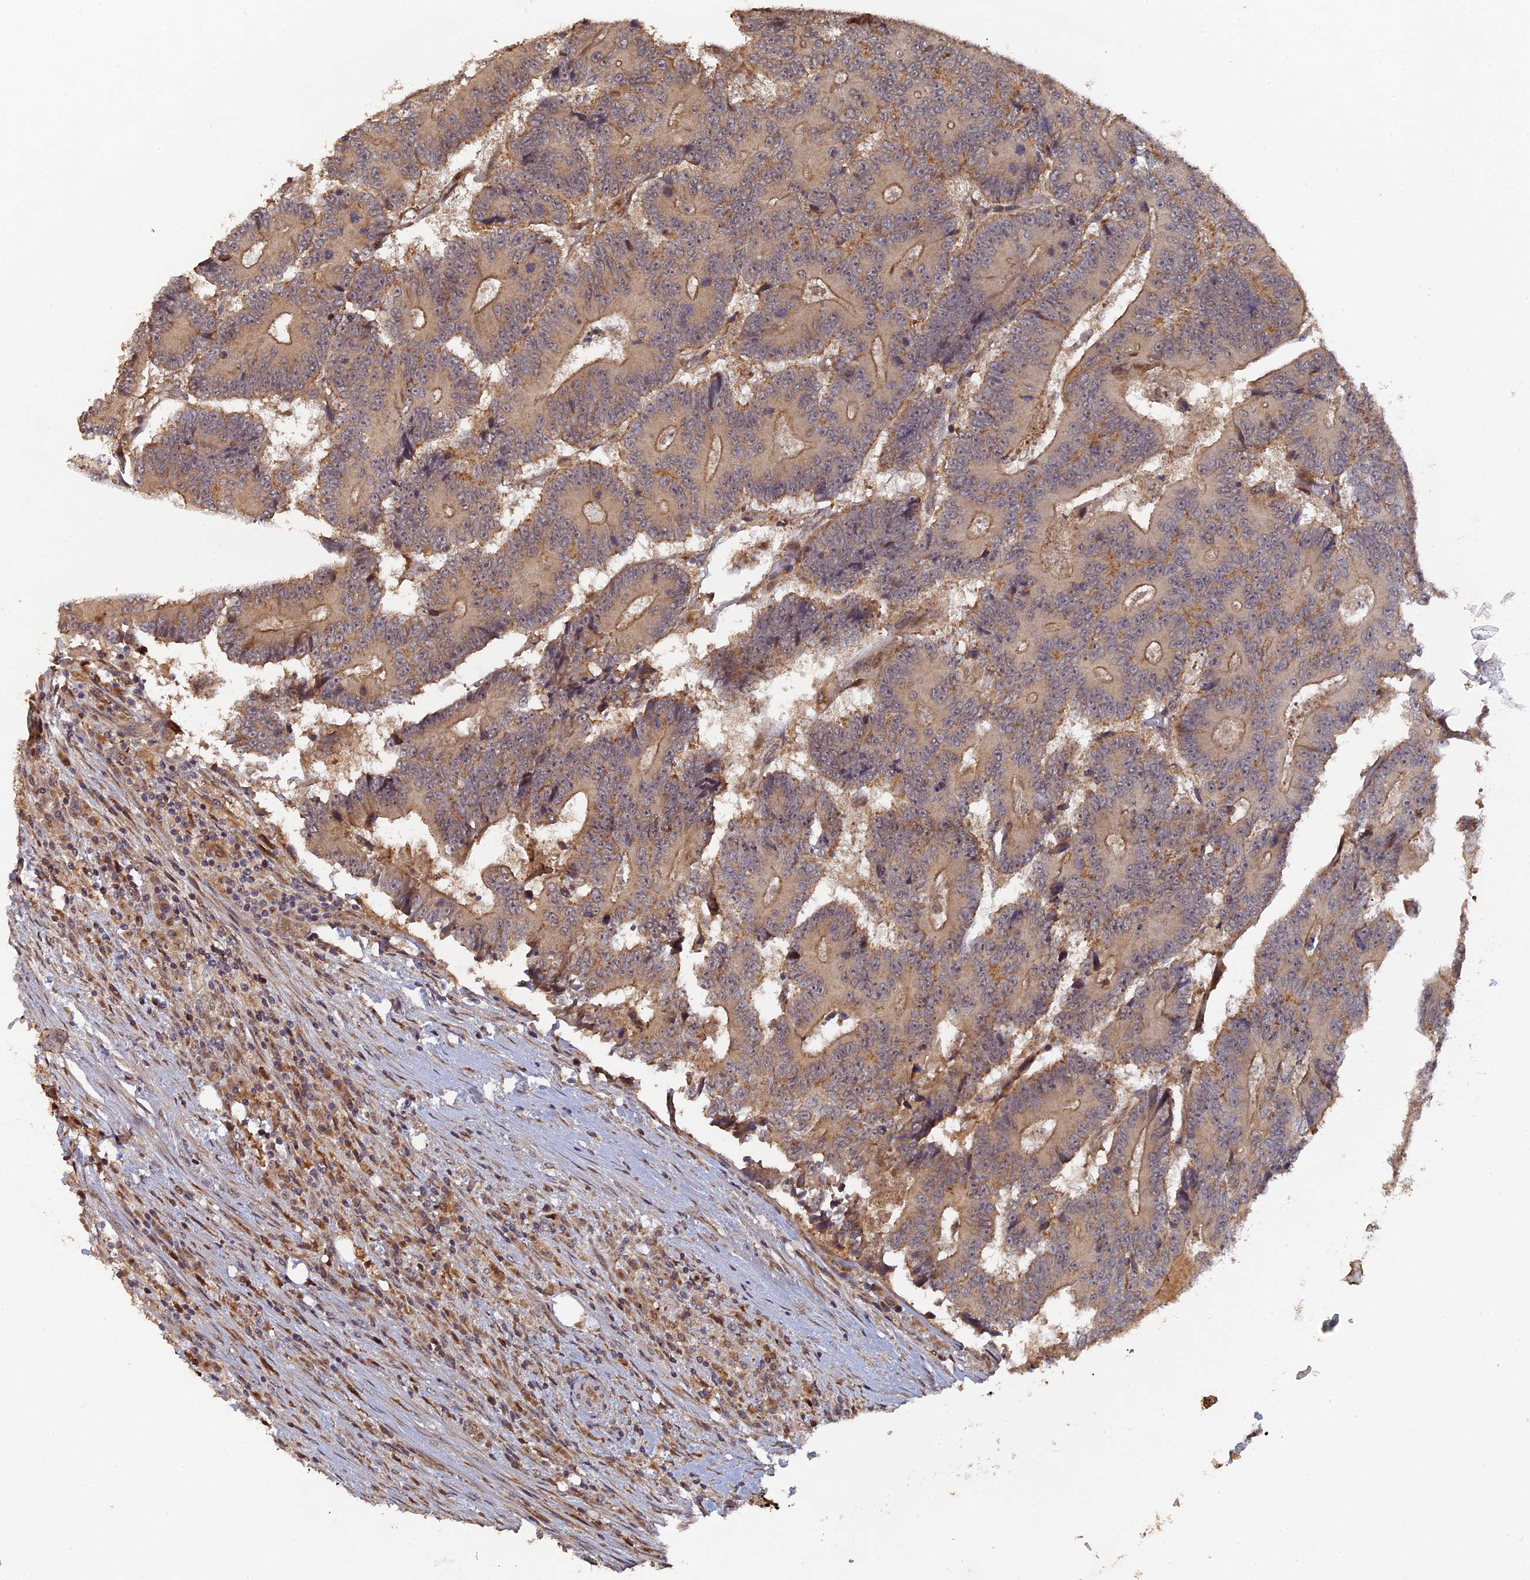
{"staining": {"intensity": "moderate", "quantity": "25%-75%", "location": "cytoplasmic/membranous"}, "tissue": "colorectal cancer", "cell_type": "Tumor cells", "image_type": "cancer", "snomed": [{"axis": "morphology", "description": "Adenocarcinoma, NOS"}, {"axis": "topography", "description": "Colon"}], "caption": "Immunohistochemistry (IHC) of adenocarcinoma (colorectal) demonstrates medium levels of moderate cytoplasmic/membranous expression in about 25%-75% of tumor cells.", "gene": "VPS37C", "patient": {"sex": "male", "age": 83}}